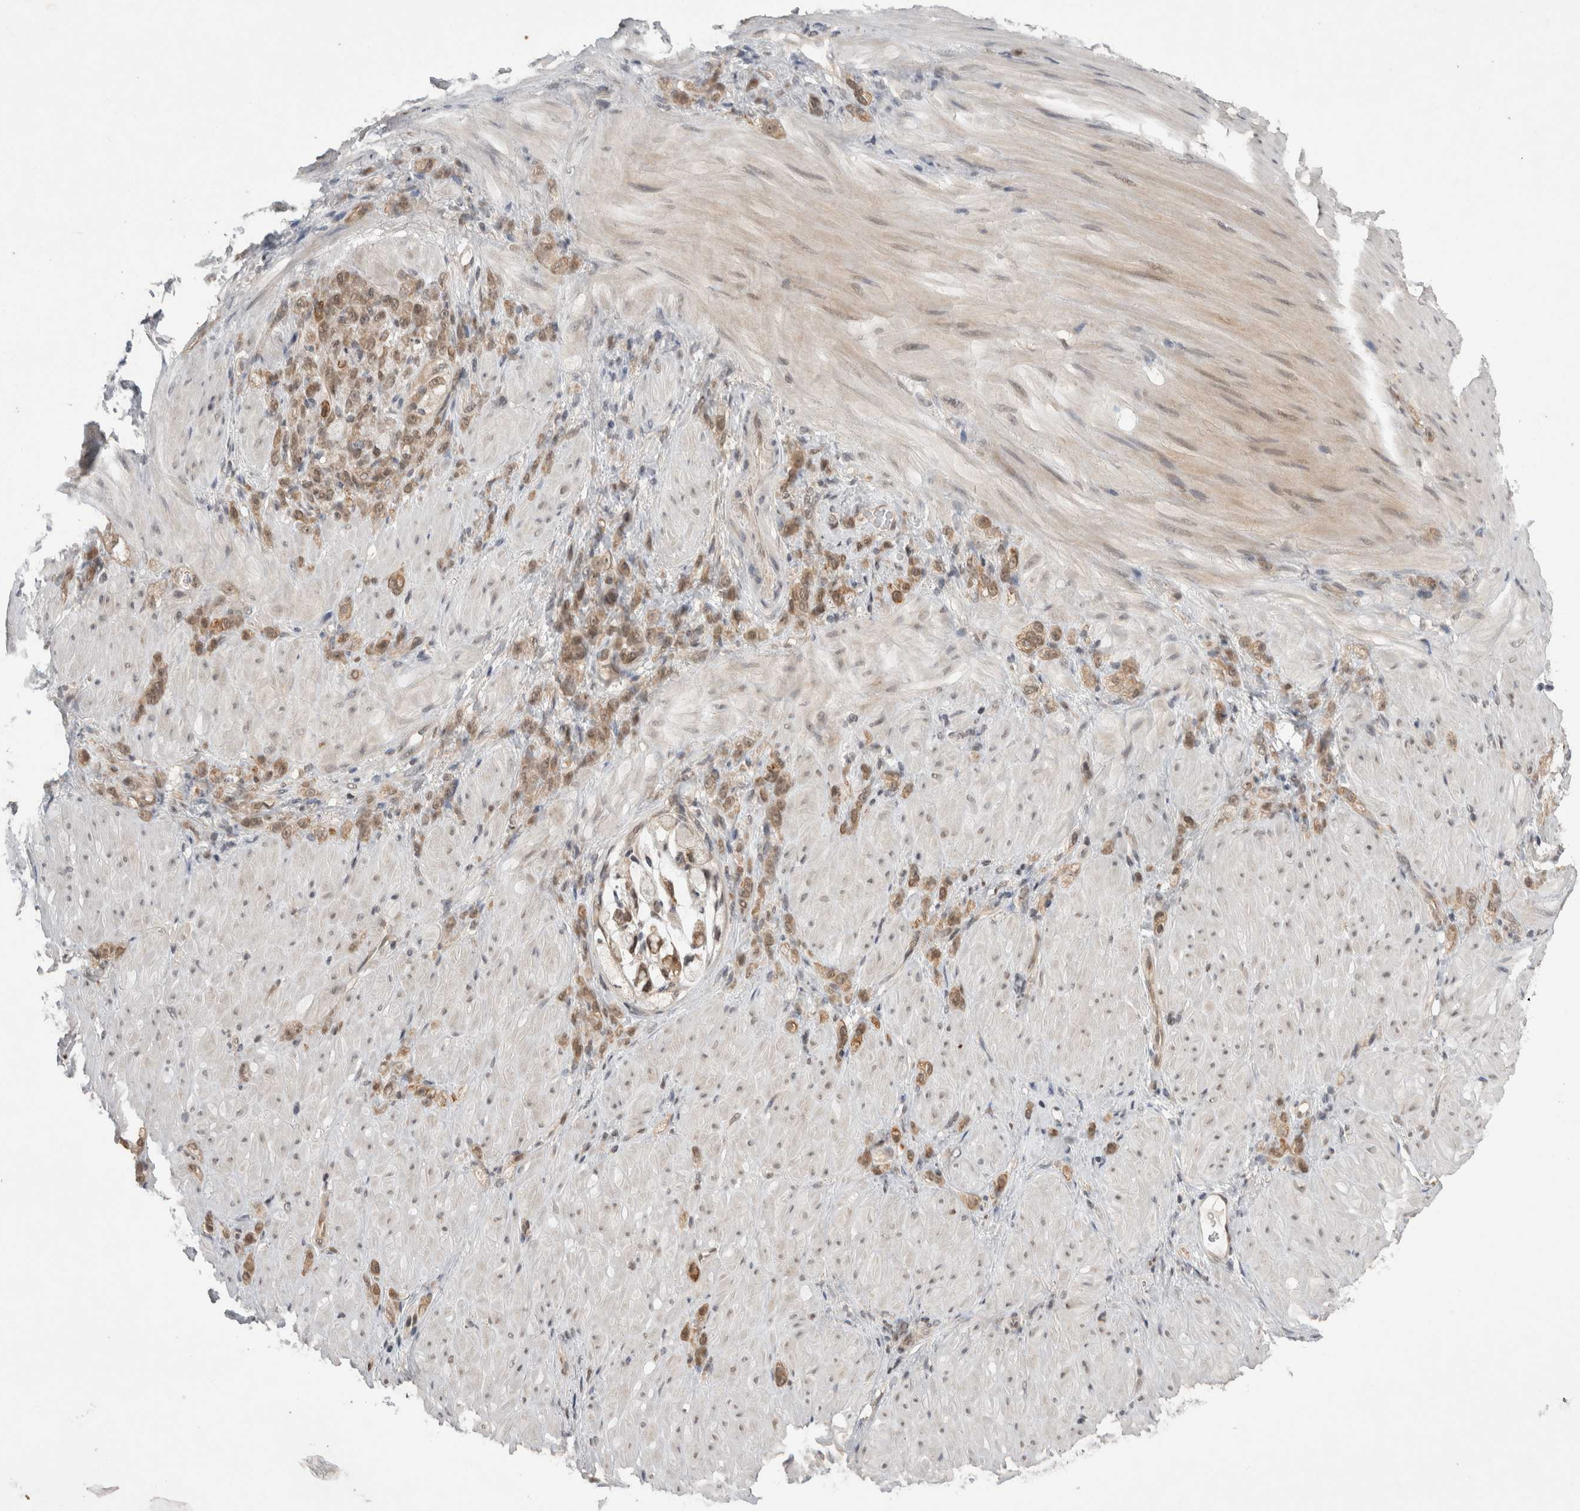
{"staining": {"intensity": "weak", "quantity": ">75%", "location": "cytoplasmic/membranous,nuclear"}, "tissue": "stomach cancer", "cell_type": "Tumor cells", "image_type": "cancer", "snomed": [{"axis": "morphology", "description": "Normal tissue, NOS"}, {"axis": "morphology", "description": "Adenocarcinoma, NOS"}, {"axis": "topography", "description": "Stomach"}], "caption": "Immunohistochemical staining of stomach cancer reveals weak cytoplasmic/membranous and nuclear protein staining in approximately >75% of tumor cells.", "gene": "ZNF341", "patient": {"sex": "male", "age": 82}}